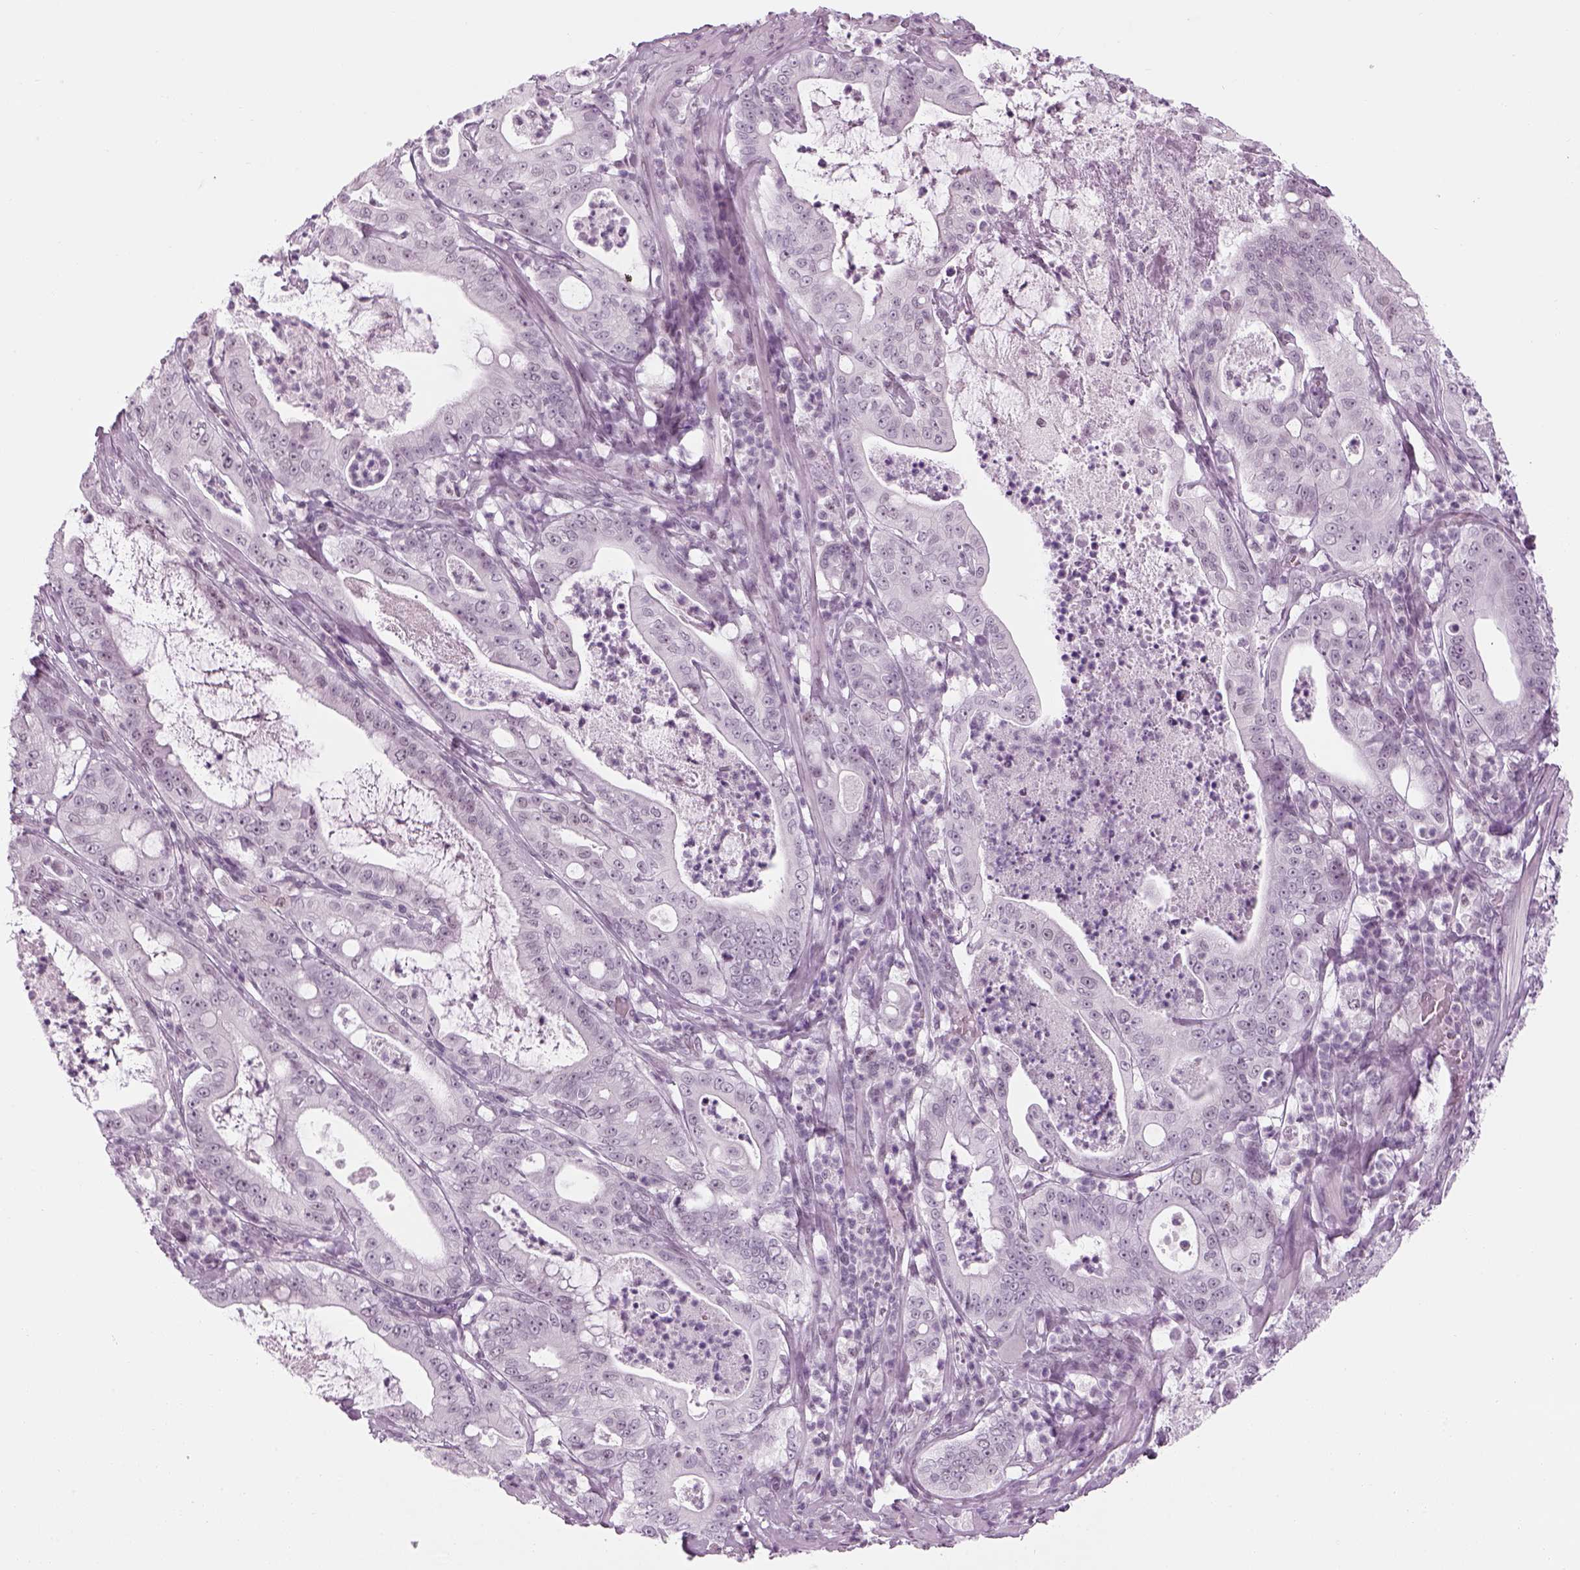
{"staining": {"intensity": "negative", "quantity": "none", "location": "none"}, "tissue": "pancreatic cancer", "cell_type": "Tumor cells", "image_type": "cancer", "snomed": [{"axis": "morphology", "description": "Adenocarcinoma, NOS"}, {"axis": "topography", "description": "Pancreas"}], "caption": "Immunohistochemical staining of human pancreatic adenocarcinoma displays no significant expression in tumor cells.", "gene": "KCNG2", "patient": {"sex": "male", "age": 71}}